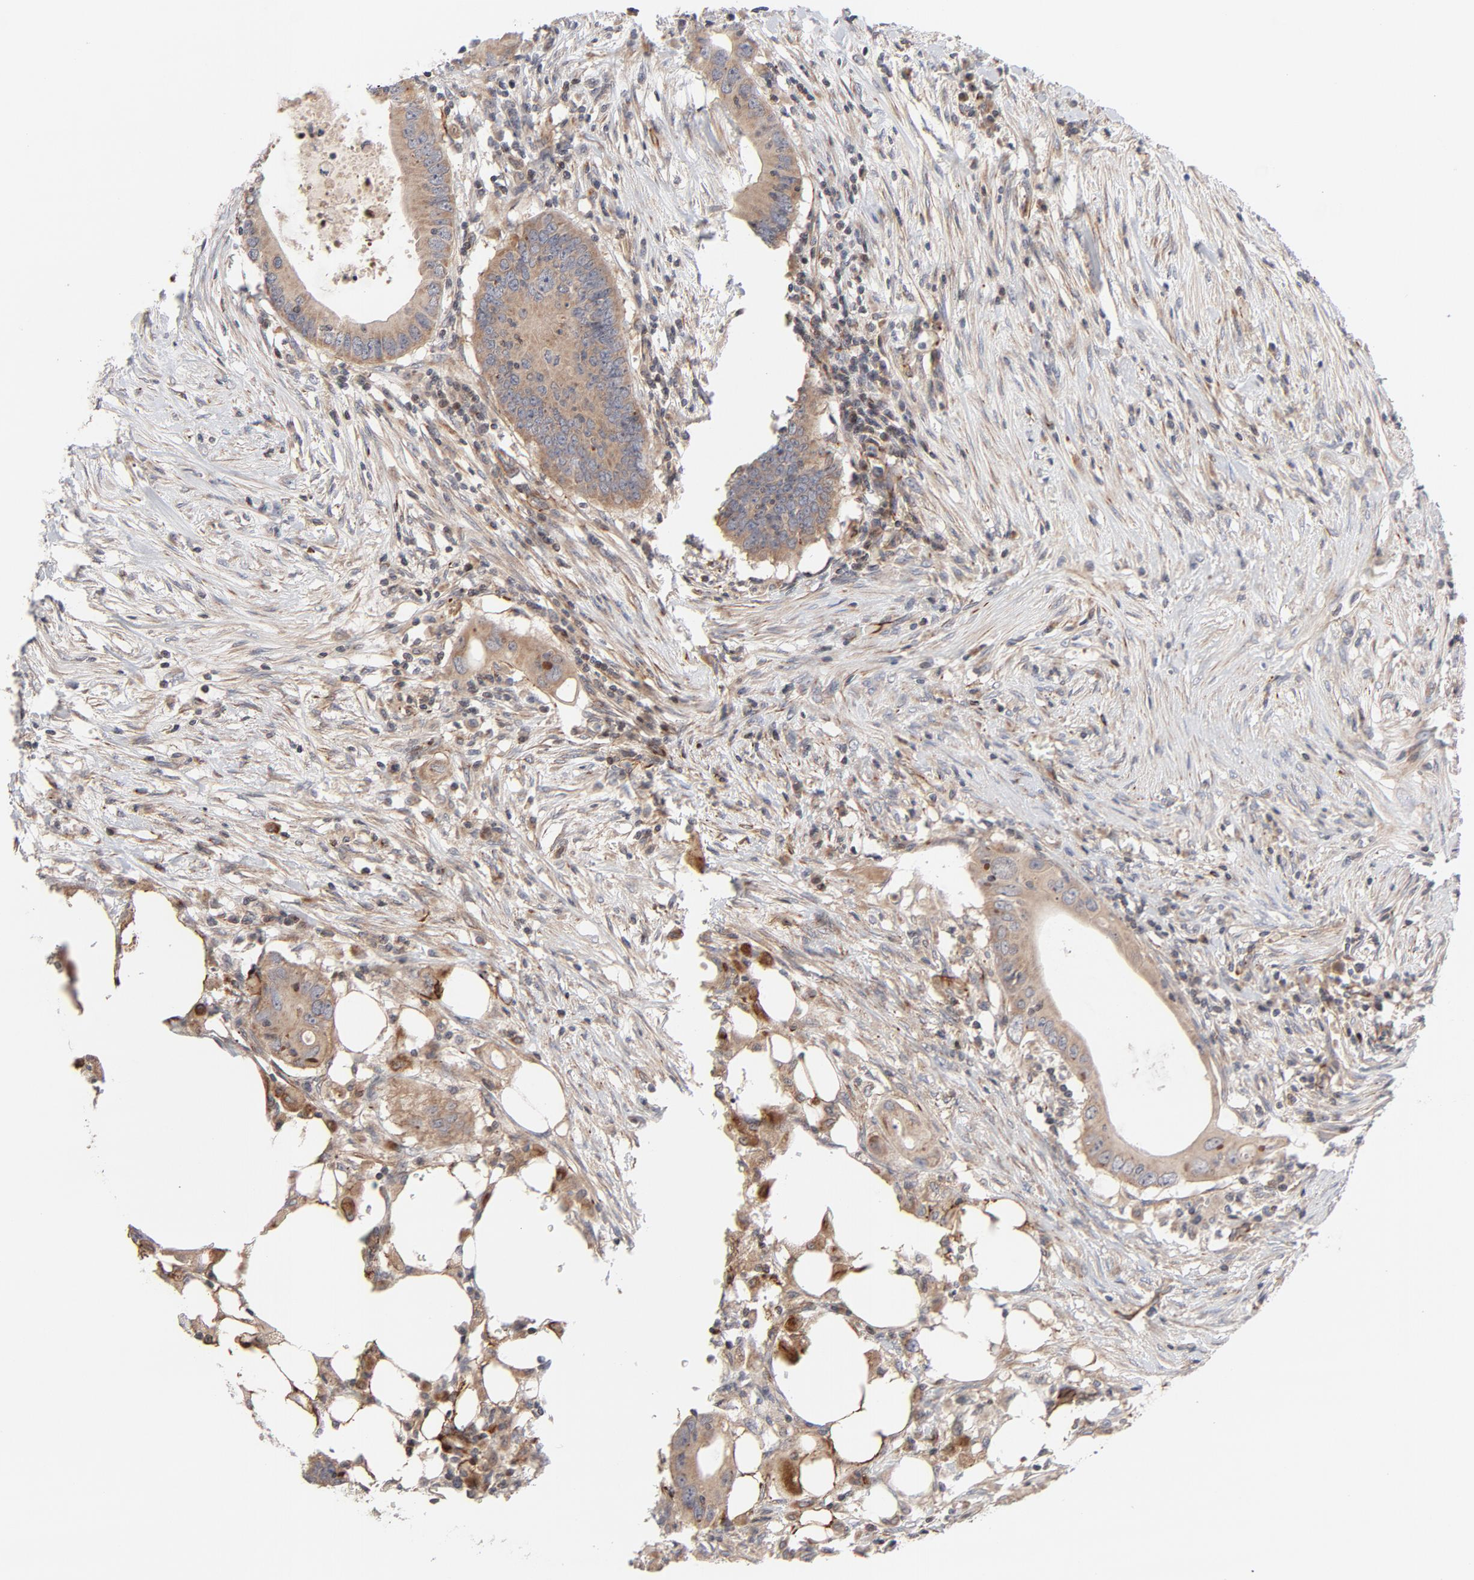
{"staining": {"intensity": "weak", "quantity": ">75%", "location": "cytoplasmic/membranous"}, "tissue": "colorectal cancer", "cell_type": "Tumor cells", "image_type": "cancer", "snomed": [{"axis": "morphology", "description": "Adenocarcinoma, NOS"}, {"axis": "topography", "description": "Colon"}], "caption": "This image exhibits colorectal adenocarcinoma stained with immunohistochemistry to label a protein in brown. The cytoplasmic/membranous of tumor cells show weak positivity for the protein. Nuclei are counter-stained blue.", "gene": "DNAAF2", "patient": {"sex": "male", "age": 71}}